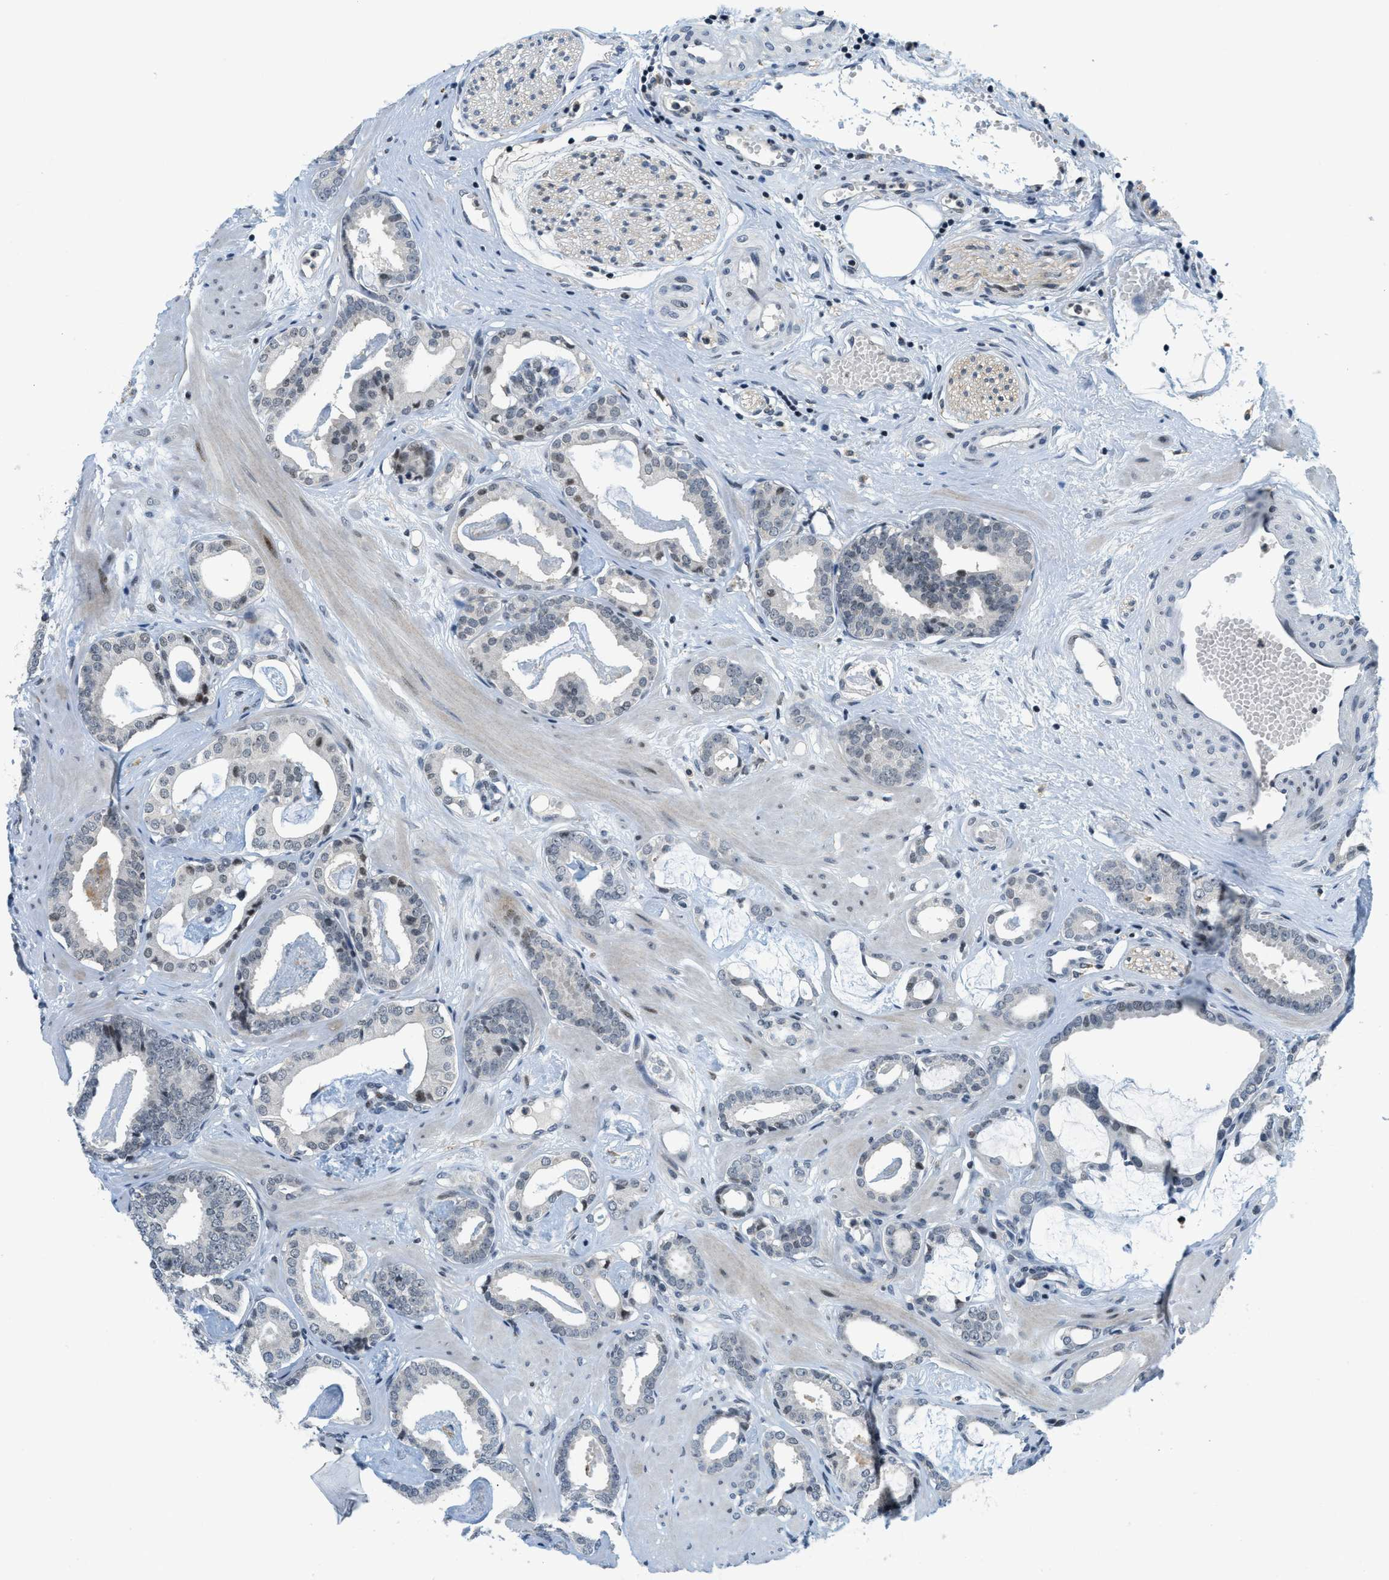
{"staining": {"intensity": "negative", "quantity": "none", "location": "none"}, "tissue": "prostate cancer", "cell_type": "Tumor cells", "image_type": "cancer", "snomed": [{"axis": "morphology", "description": "Adenocarcinoma, Low grade"}, {"axis": "topography", "description": "Prostate"}], "caption": "The histopathology image exhibits no significant expression in tumor cells of prostate cancer.", "gene": "ING1", "patient": {"sex": "male", "age": 53}}